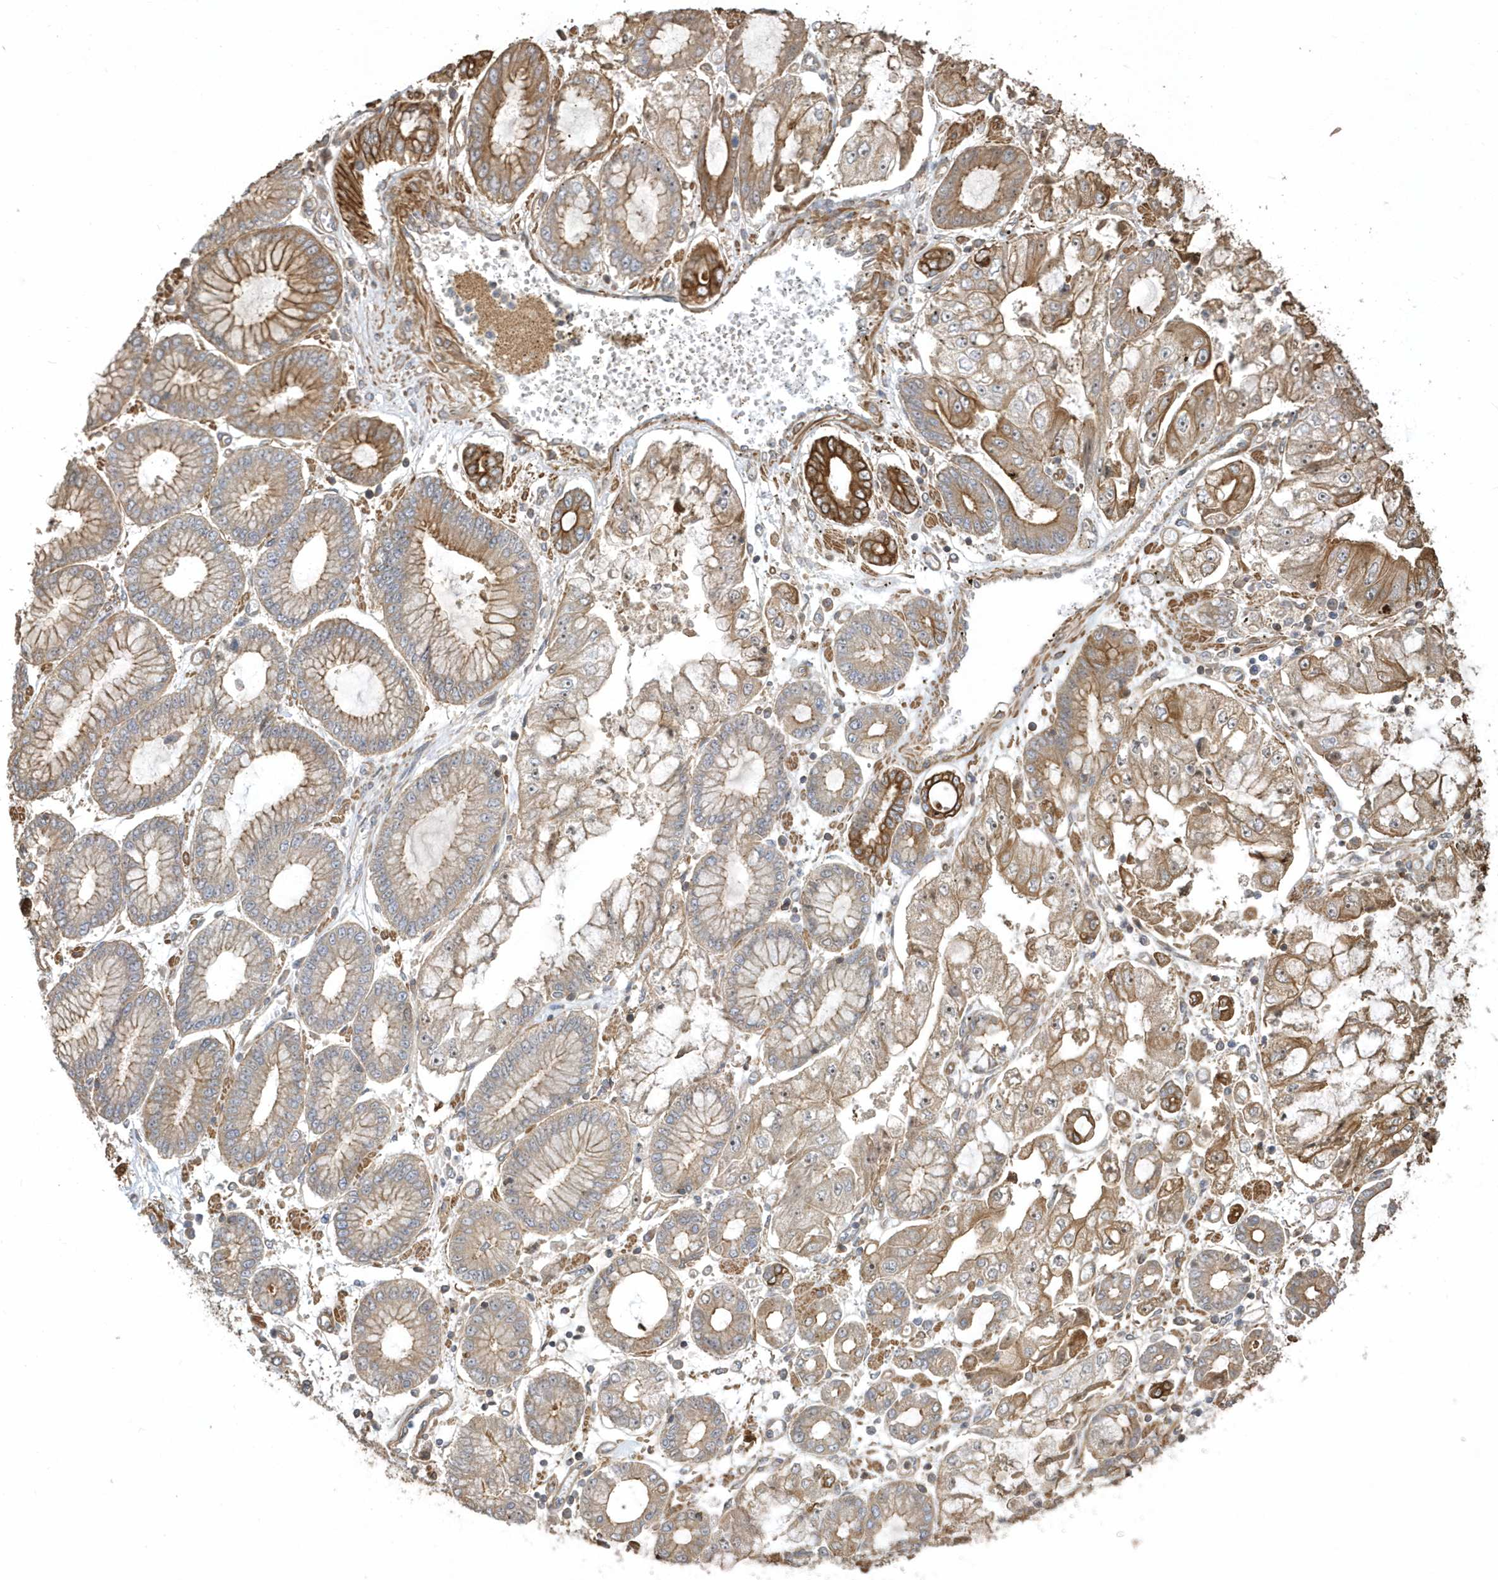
{"staining": {"intensity": "moderate", "quantity": "25%-75%", "location": "cytoplasmic/membranous"}, "tissue": "stomach cancer", "cell_type": "Tumor cells", "image_type": "cancer", "snomed": [{"axis": "morphology", "description": "Adenocarcinoma, NOS"}, {"axis": "topography", "description": "Stomach"}], "caption": "Immunohistochemical staining of human stomach adenocarcinoma demonstrates moderate cytoplasmic/membranous protein expression in approximately 25%-75% of tumor cells. Nuclei are stained in blue.", "gene": "SENP8", "patient": {"sex": "male", "age": 76}}